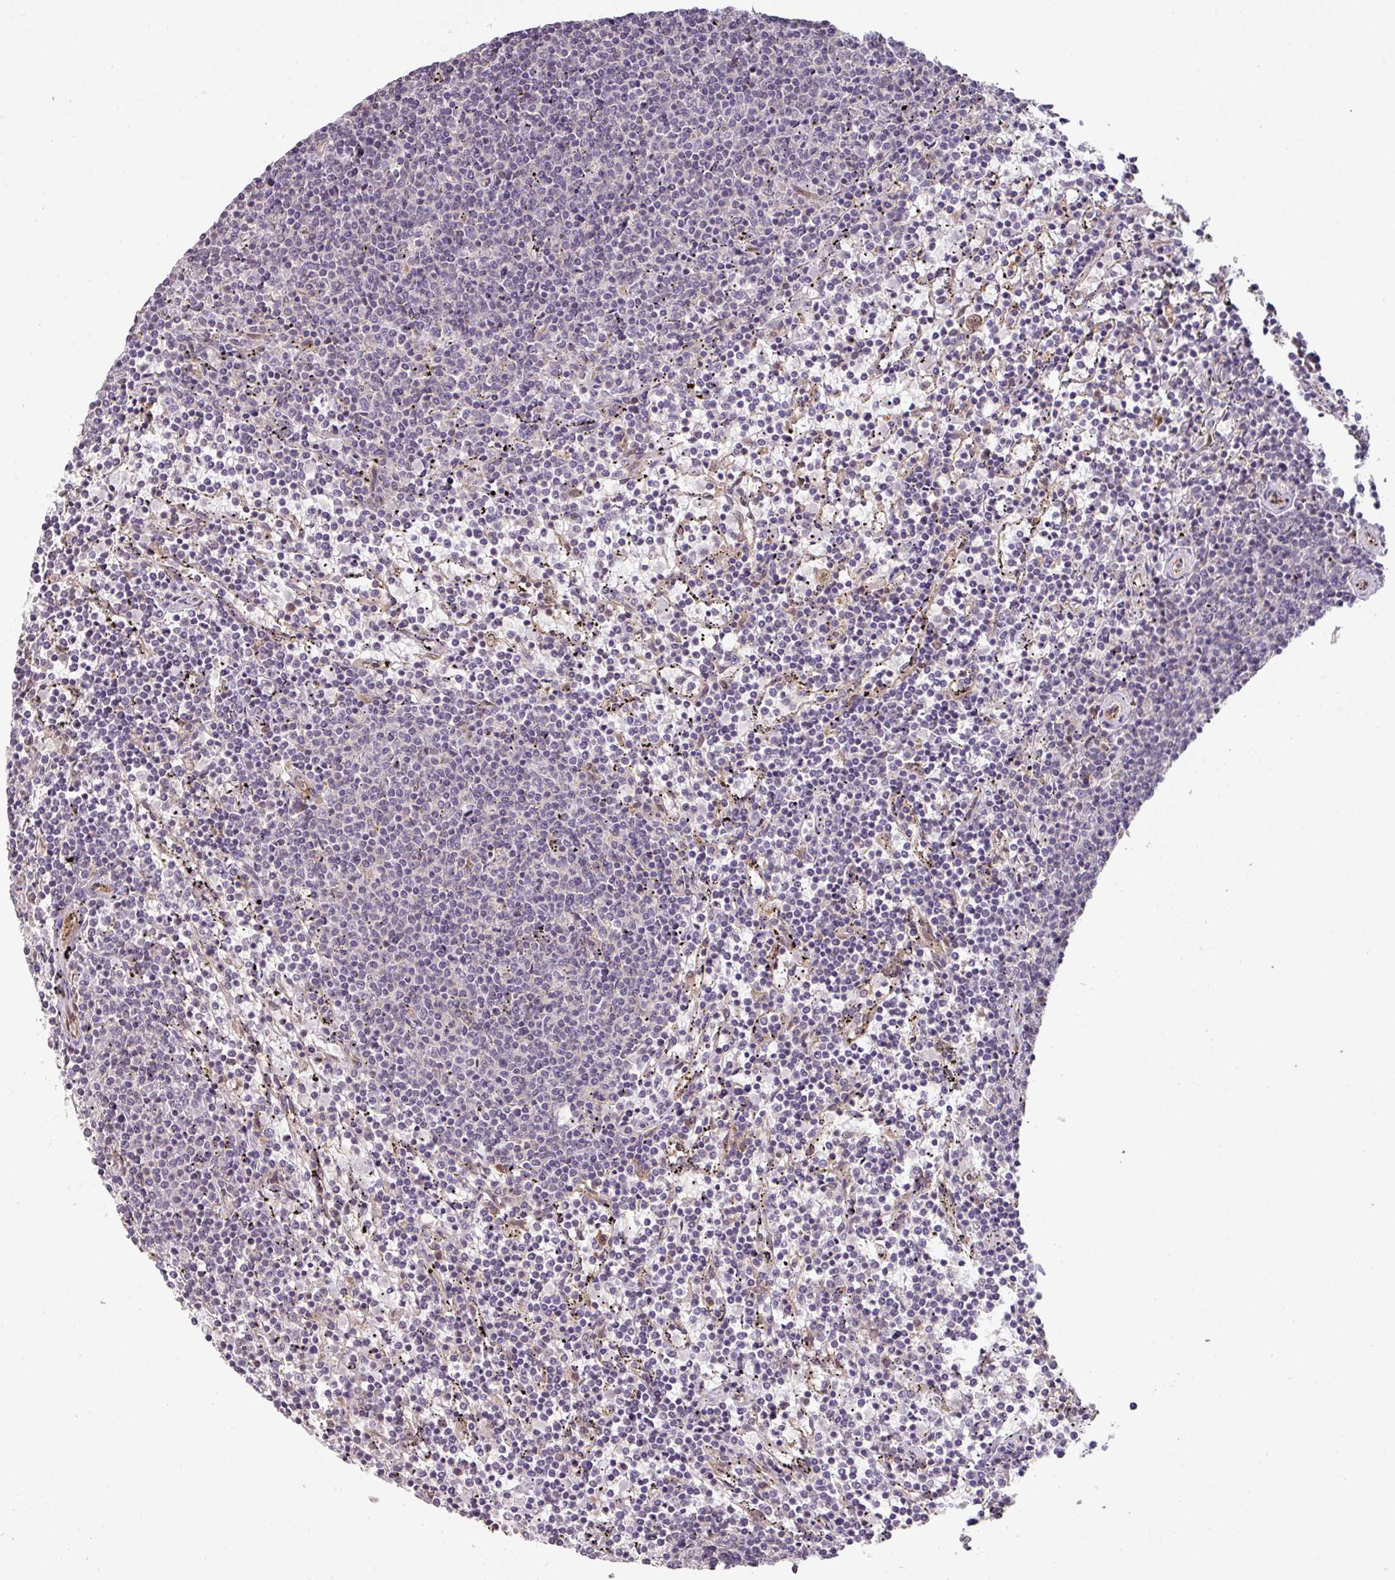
{"staining": {"intensity": "negative", "quantity": "none", "location": "none"}, "tissue": "lymphoma", "cell_type": "Tumor cells", "image_type": "cancer", "snomed": [{"axis": "morphology", "description": "Malignant lymphoma, non-Hodgkin's type, Low grade"}, {"axis": "topography", "description": "Spleen"}], "caption": "This is a histopathology image of immunohistochemistry (IHC) staining of low-grade malignant lymphoma, non-Hodgkin's type, which shows no expression in tumor cells.", "gene": "CYFIP2", "patient": {"sex": "female", "age": 50}}